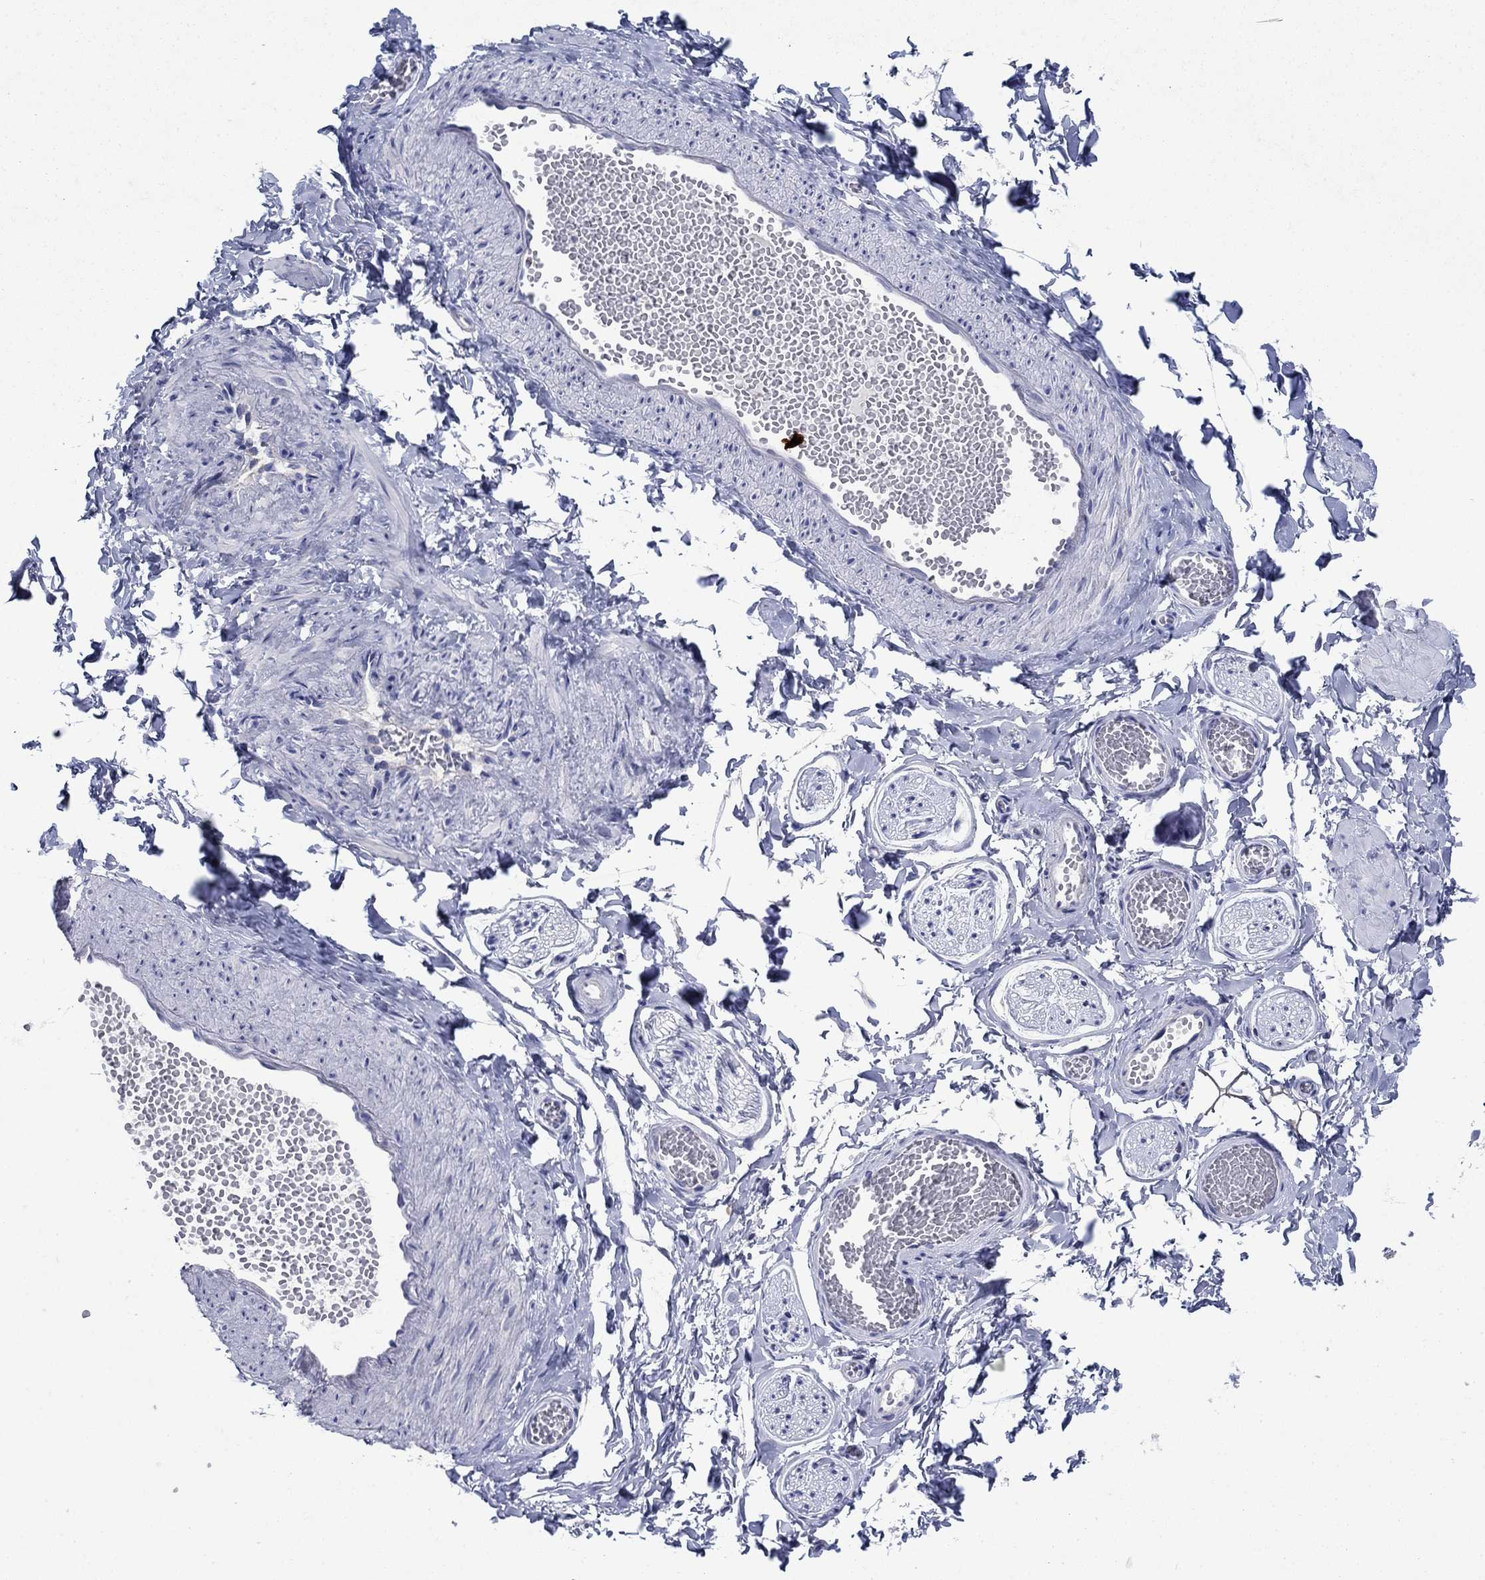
{"staining": {"intensity": "negative", "quantity": "none", "location": "none"}, "tissue": "adipose tissue", "cell_type": "Adipocytes", "image_type": "normal", "snomed": [{"axis": "morphology", "description": "Normal tissue, NOS"}, {"axis": "topography", "description": "Smooth muscle"}, {"axis": "topography", "description": "Peripheral nerve tissue"}], "caption": "Micrograph shows no significant protein staining in adipocytes of benign adipose tissue. (DAB (3,3'-diaminobenzidine) IHC, high magnification).", "gene": "SULT2B1", "patient": {"sex": "male", "age": 22}}